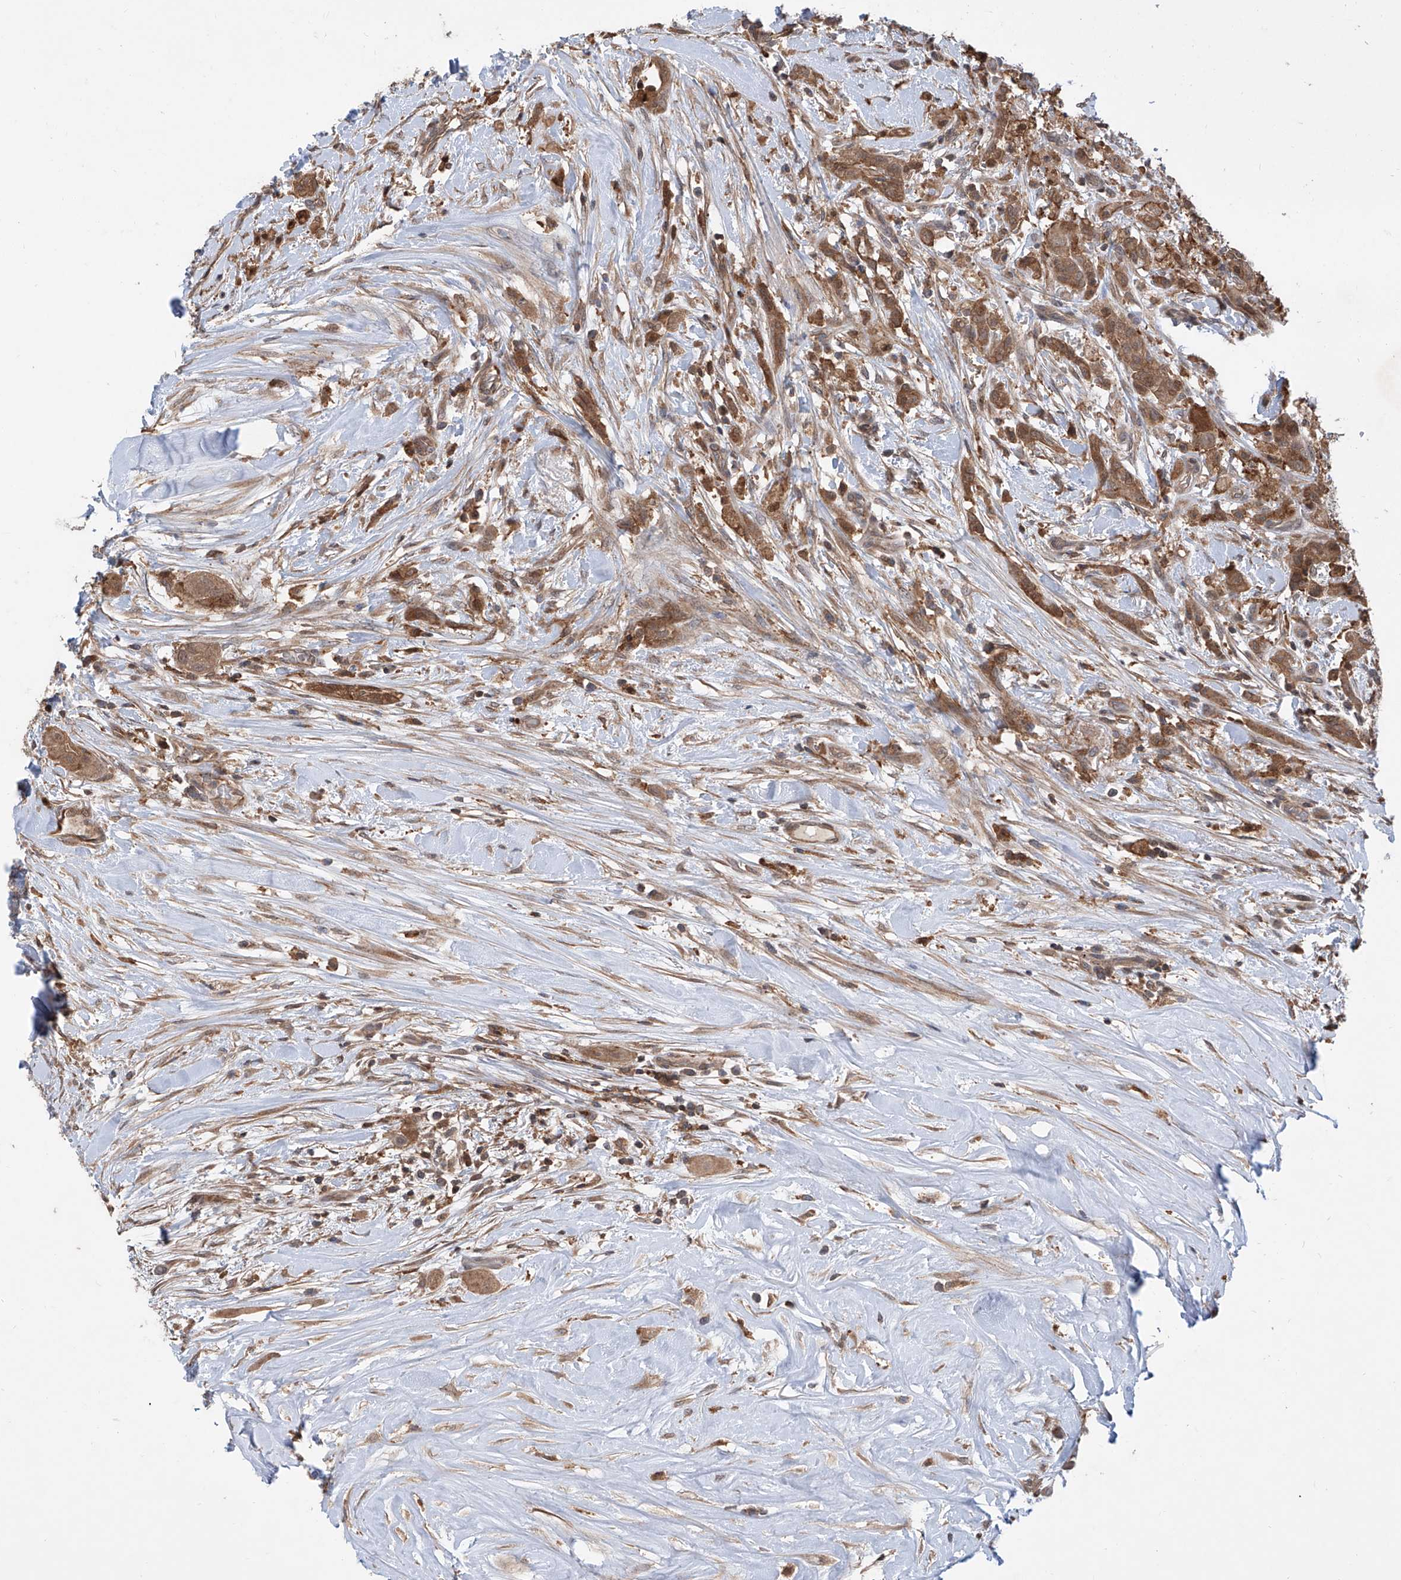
{"staining": {"intensity": "moderate", "quantity": ">75%", "location": "cytoplasmic/membranous"}, "tissue": "thyroid cancer", "cell_type": "Tumor cells", "image_type": "cancer", "snomed": [{"axis": "morphology", "description": "Papillary adenocarcinoma, NOS"}, {"axis": "topography", "description": "Thyroid gland"}], "caption": "Immunohistochemistry (IHC) micrograph of thyroid cancer stained for a protein (brown), which exhibits medium levels of moderate cytoplasmic/membranous expression in about >75% of tumor cells.", "gene": "HOXC8", "patient": {"sex": "female", "age": 59}}